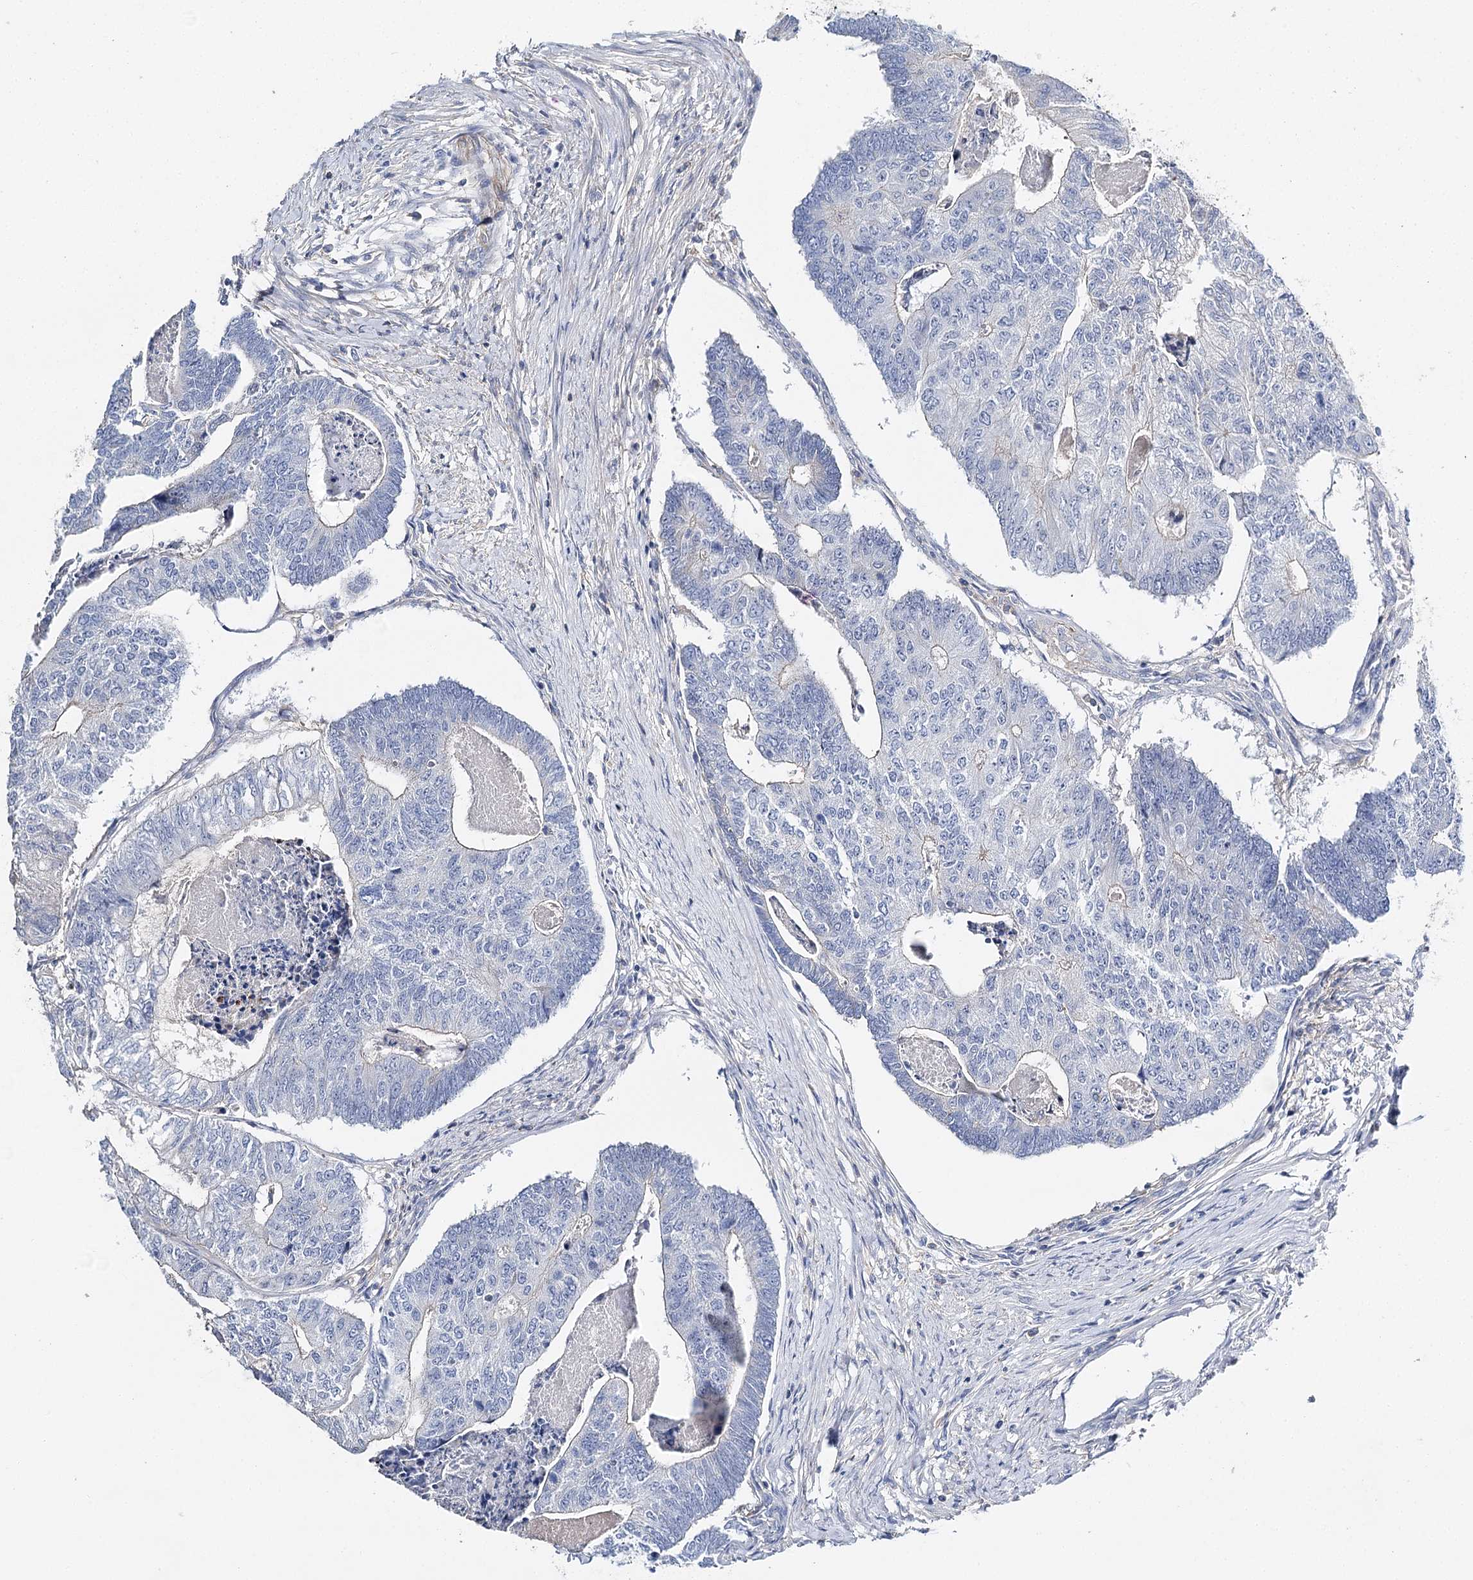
{"staining": {"intensity": "negative", "quantity": "none", "location": "none"}, "tissue": "colorectal cancer", "cell_type": "Tumor cells", "image_type": "cancer", "snomed": [{"axis": "morphology", "description": "Adenocarcinoma, NOS"}, {"axis": "topography", "description": "Colon"}], "caption": "Adenocarcinoma (colorectal) stained for a protein using IHC reveals no staining tumor cells.", "gene": "EPYC", "patient": {"sex": "female", "age": 67}}